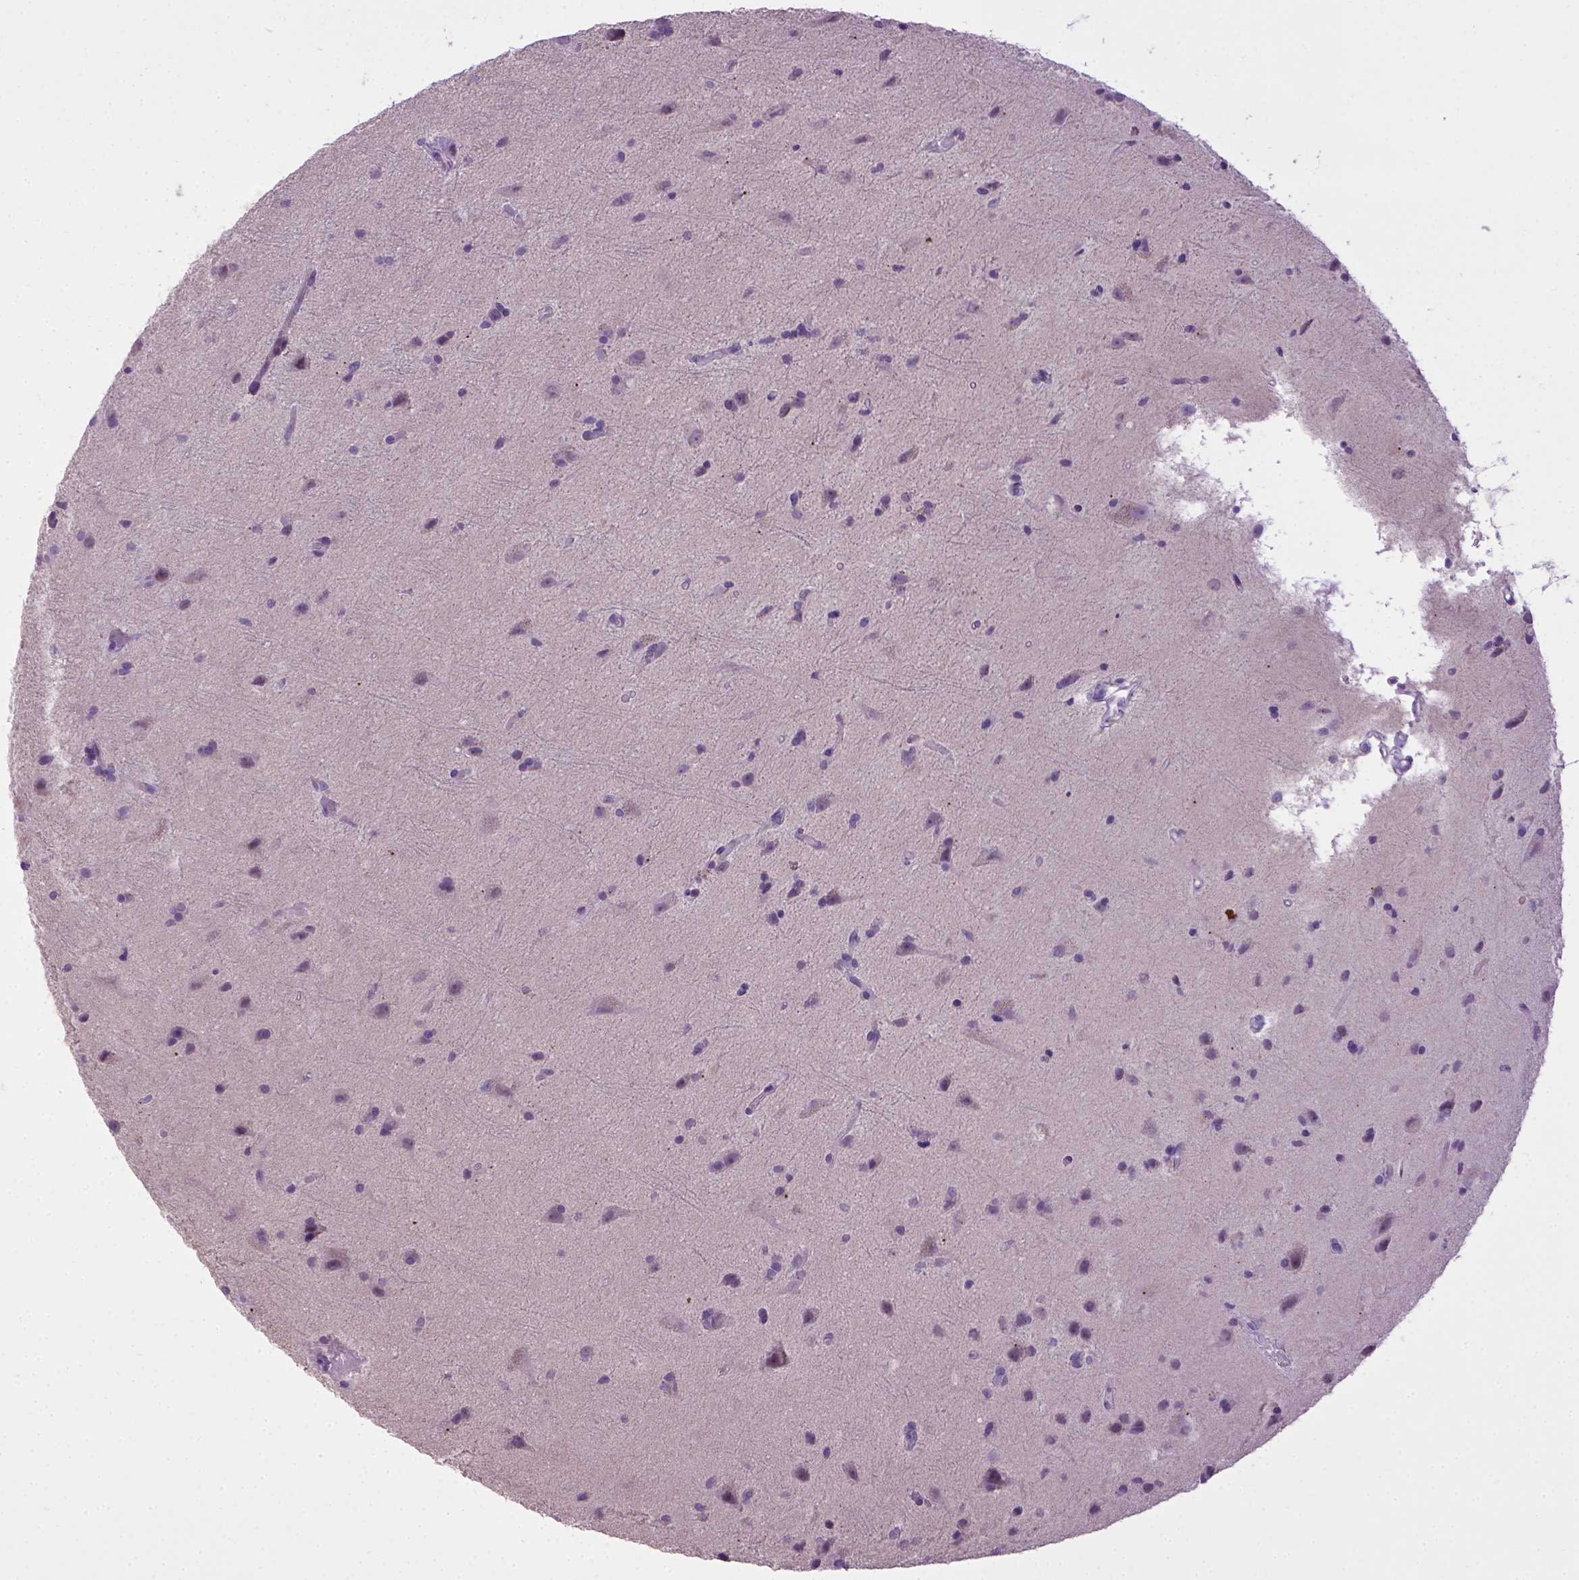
{"staining": {"intensity": "negative", "quantity": "none", "location": "none"}, "tissue": "glioma", "cell_type": "Tumor cells", "image_type": "cancer", "snomed": [{"axis": "morphology", "description": "Glioma, malignant, Low grade"}, {"axis": "topography", "description": "Brain"}], "caption": "Protein analysis of glioma shows no significant expression in tumor cells.", "gene": "CDH1", "patient": {"sex": "male", "age": 58}}